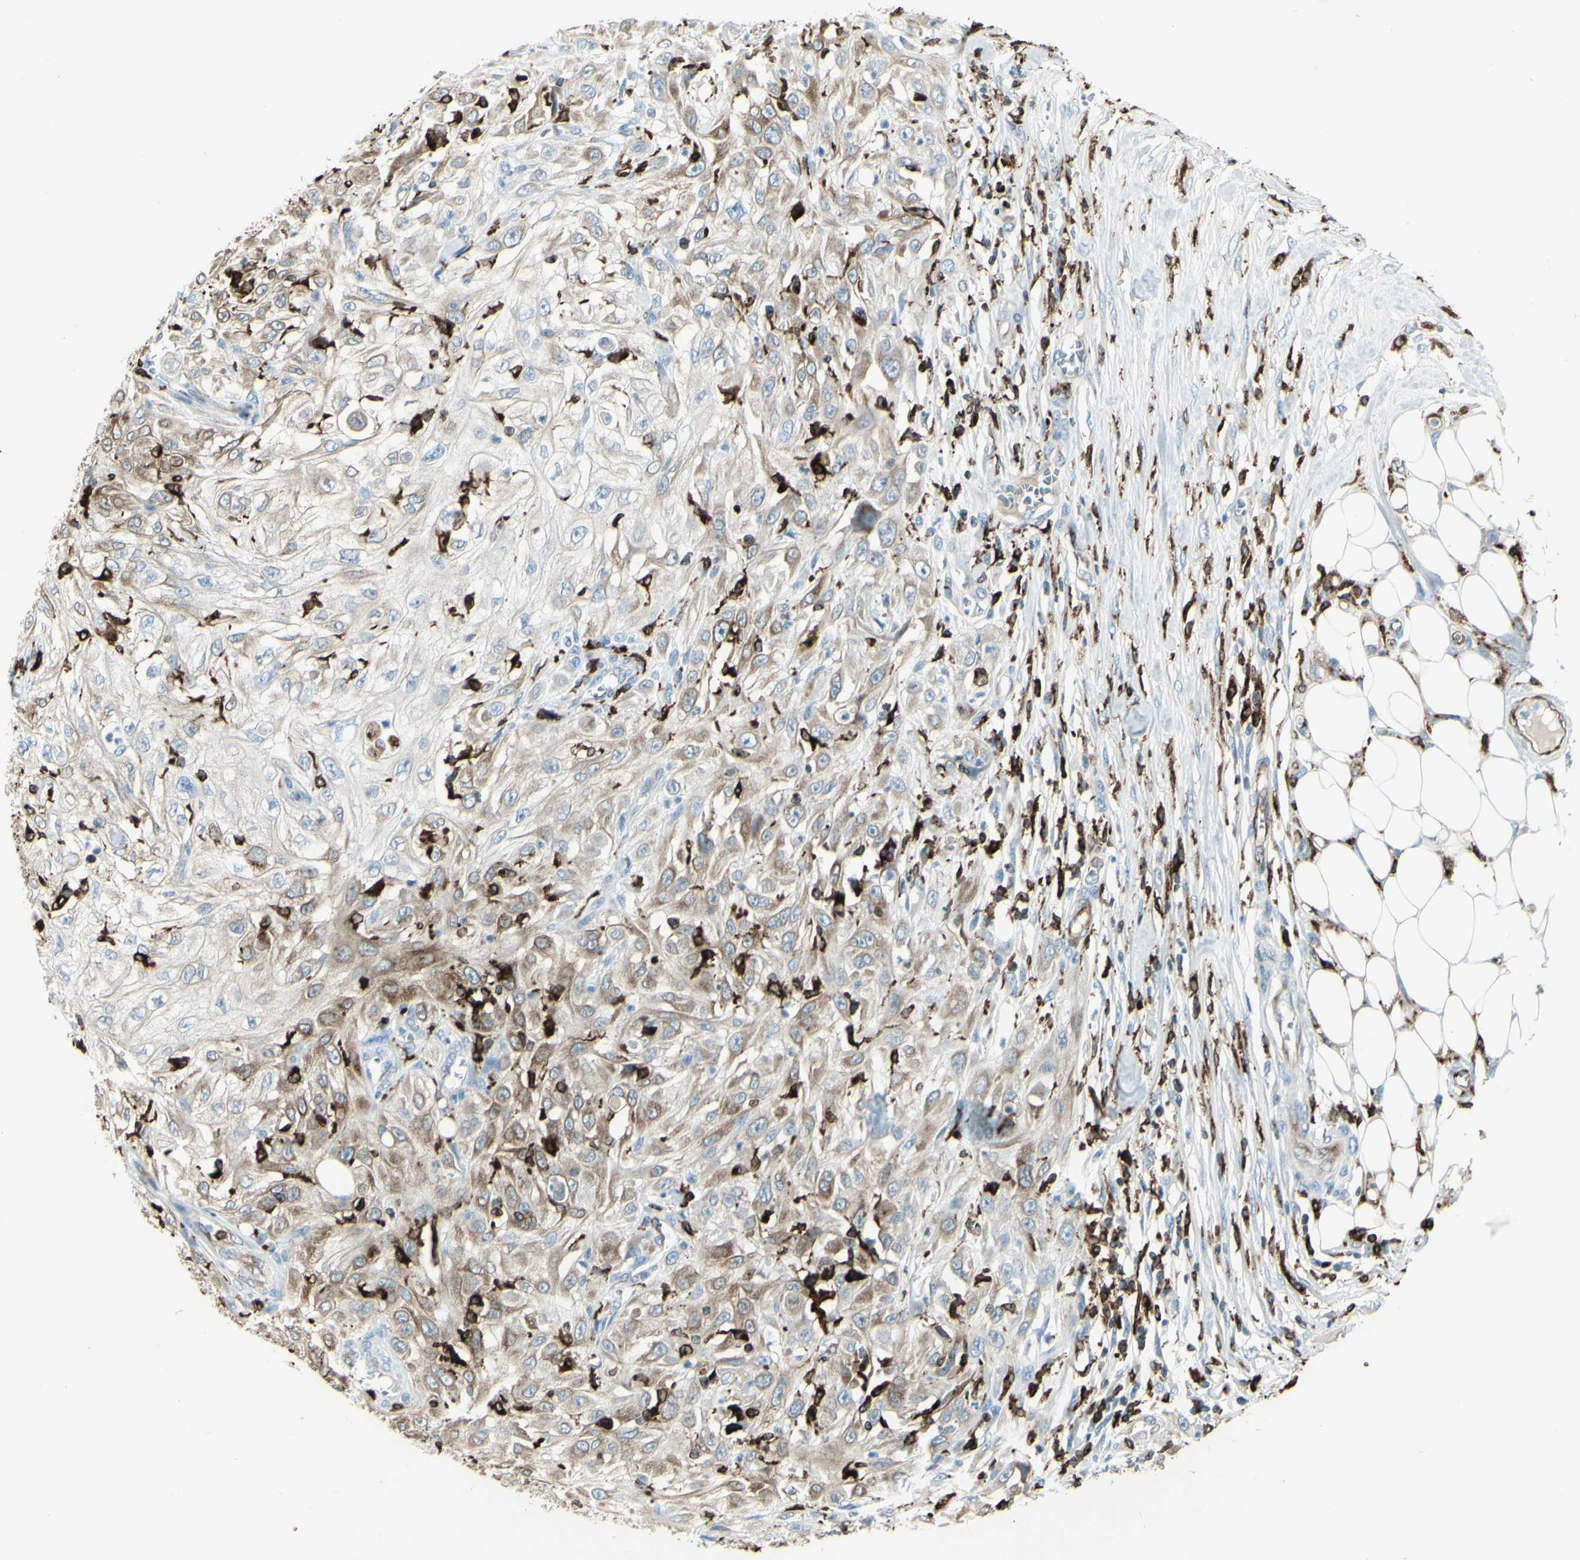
{"staining": {"intensity": "moderate", "quantity": "25%-75%", "location": "cytoplasmic/membranous"}, "tissue": "skin cancer", "cell_type": "Tumor cells", "image_type": "cancer", "snomed": [{"axis": "morphology", "description": "Squamous cell carcinoma, NOS"}, {"axis": "morphology", "description": "Squamous cell carcinoma, metastatic, NOS"}, {"axis": "topography", "description": "Skin"}, {"axis": "topography", "description": "Lymph node"}], "caption": "An immunohistochemistry histopathology image of tumor tissue is shown. Protein staining in brown shows moderate cytoplasmic/membranous positivity in skin cancer (metastatic squamous cell carcinoma) within tumor cells.", "gene": "CD74", "patient": {"sex": "male", "age": 75}}